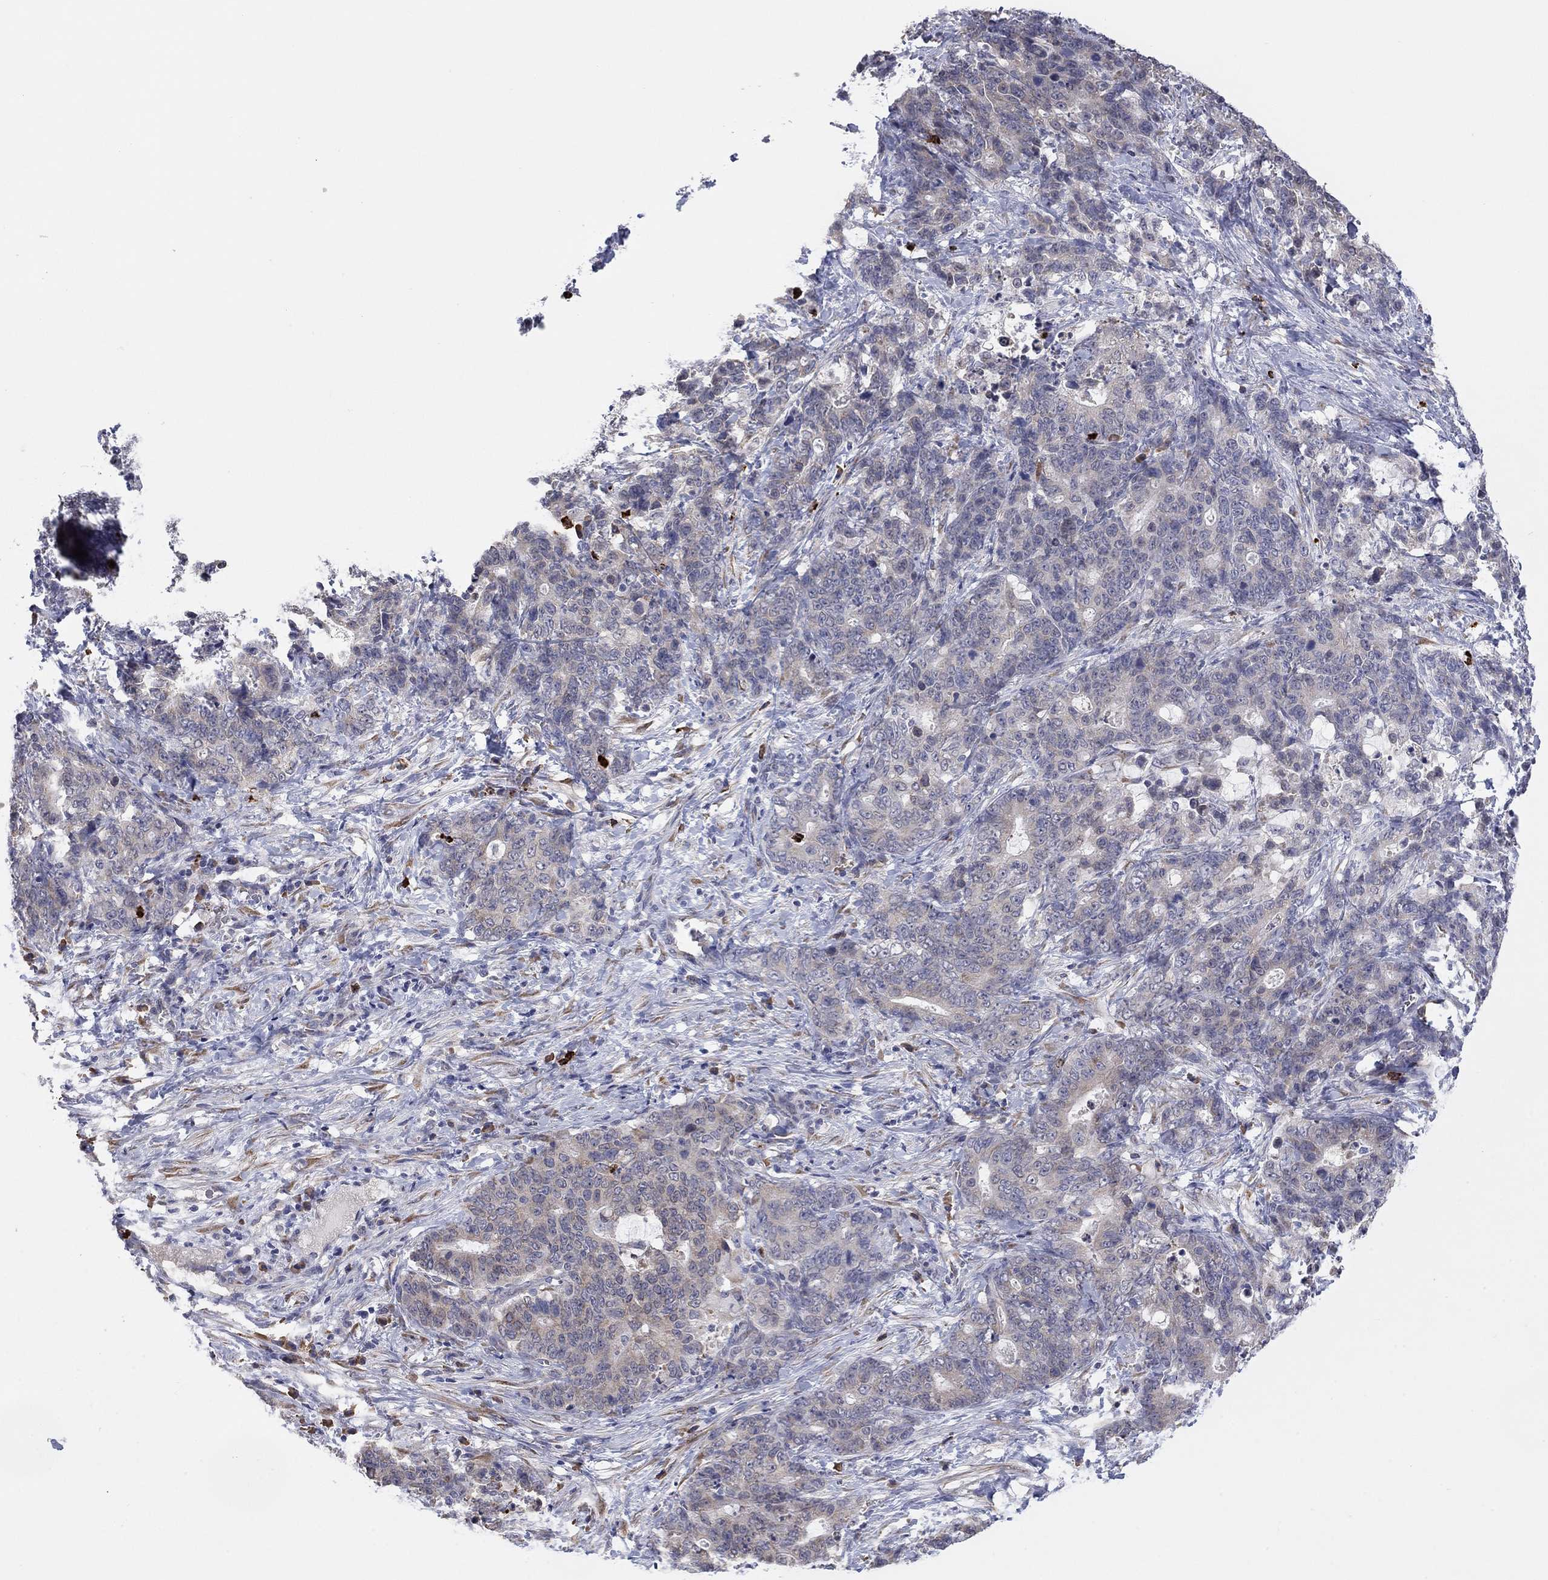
{"staining": {"intensity": "weak", "quantity": "<25%", "location": "cytoplasmic/membranous"}, "tissue": "stomach cancer", "cell_type": "Tumor cells", "image_type": "cancer", "snomed": [{"axis": "morphology", "description": "Normal tissue, NOS"}, {"axis": "morphology", "description": "Adenocarcinoma, NOS"}, {"axis": "topography", "description": "Stomach"}], "caption": "This image is of stomach cancer (adenocarcinoma) stained with IHC to label a protein in brown with the nuclei are counter-stained blue. There is no positivity in tumor cells.", "gene": "MTRFR", "patient": {"sex": "female", "age": 64}}